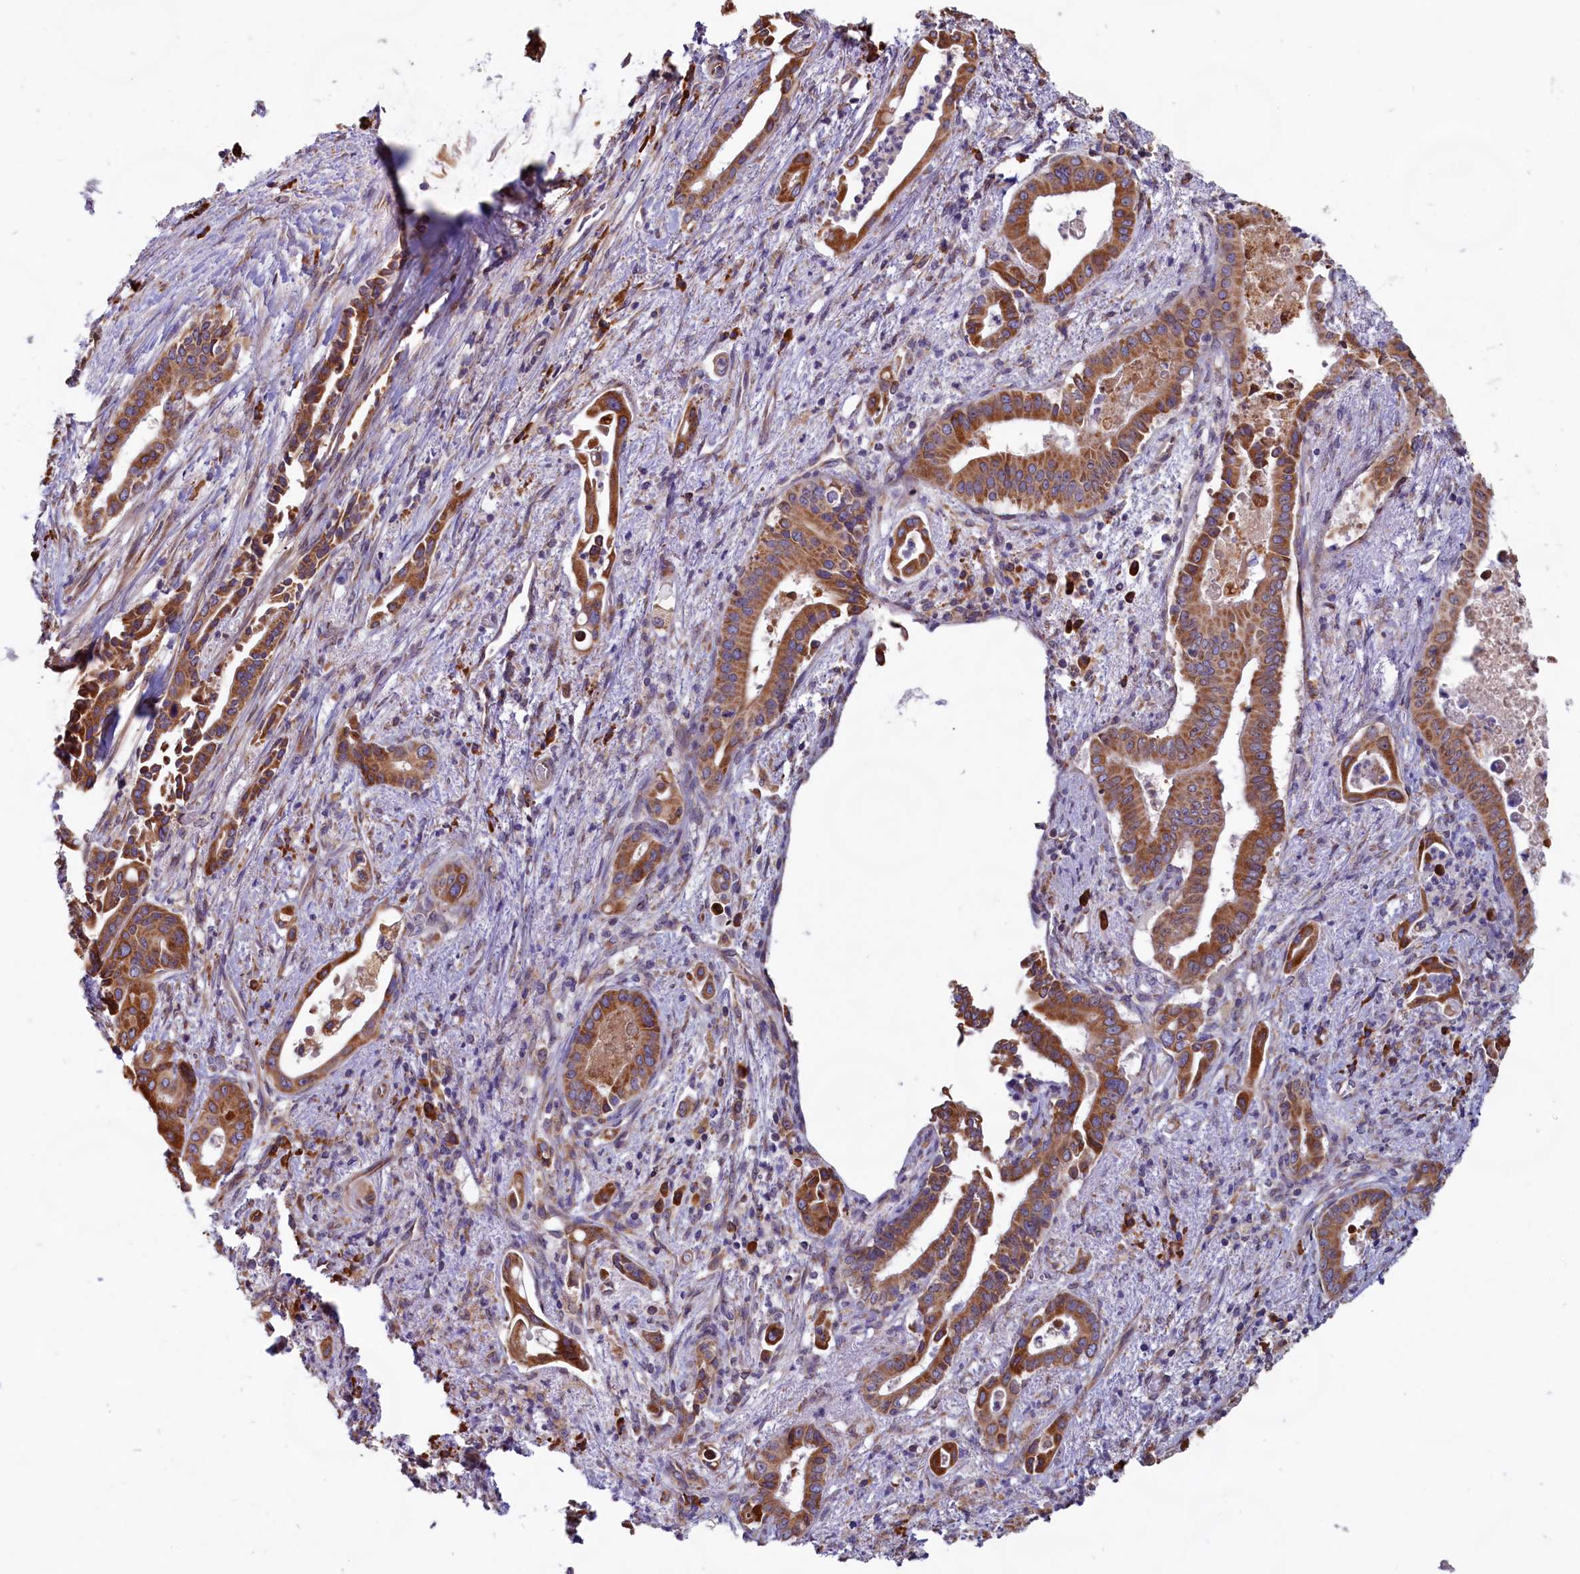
{"staining": {"intensity": "moderate", "quantity": ">75%", "location": "cytoplasmic/membranous"}, "tissue": "pancreatic cancer", "cell_type": "Tumor cells", "image_type": "cancer", "snomed": [{"axis": "morphology", "description": "Adenocarcinoma, NOS"}, {"axis": "topography", "description": "Pancreas"}], "caption": "IHC of pancreatic cancer shows medium levels of moderate cytoplasmic/membranous staining in about >75% of tumor cells.", "gene": "TBC1D19", "patient": {"sex": "female", "age": 77}}